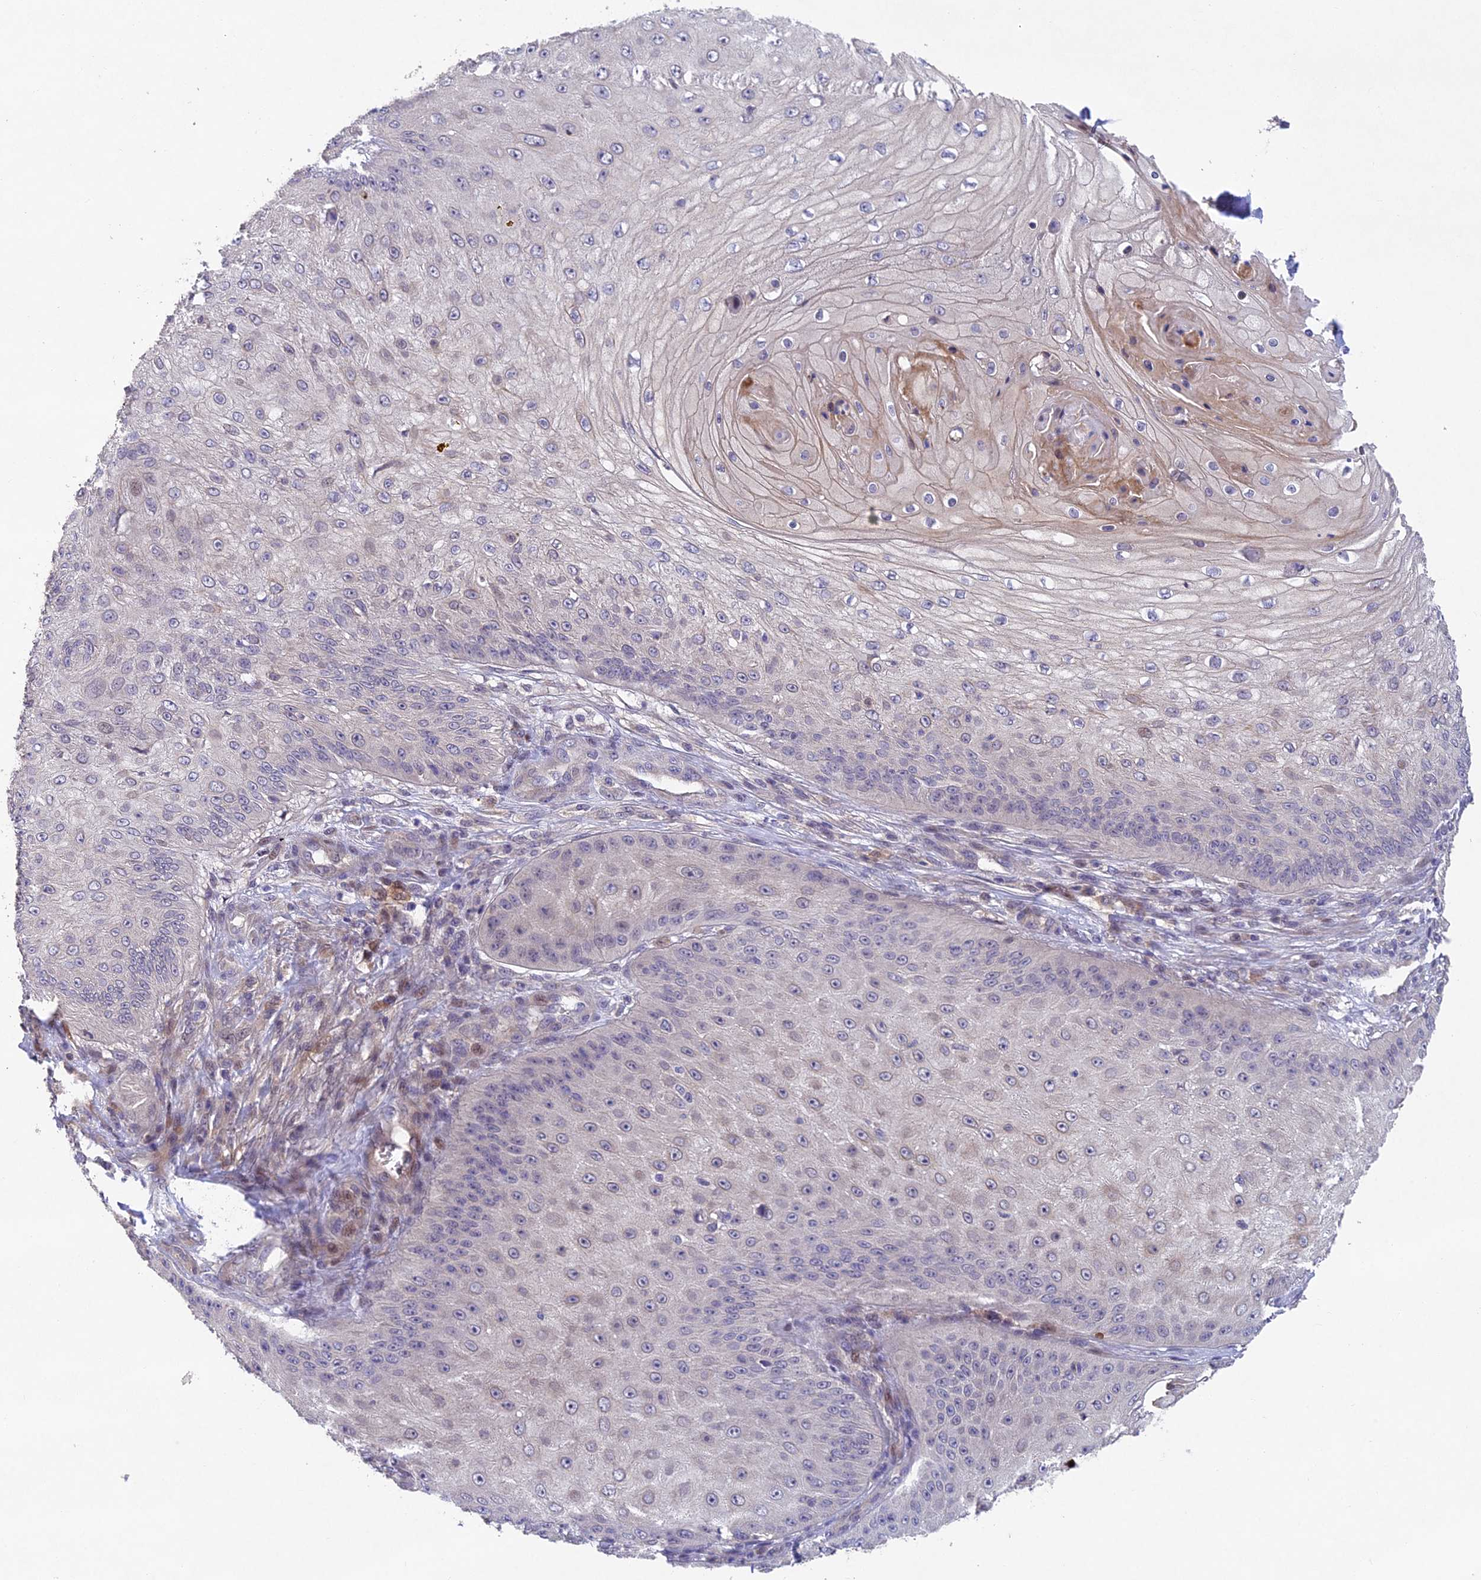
{"staining": {"intensity": "negative", "quantity": "none", "location": "none"}, "tissue": "skin cancer", "cell_type": "Tumor cells", "image_type": "cancer", "snomed": [{"axis": "morphology", "description": "Squamous cell carcinoma, NOS"}, {"axis": "topography", "description": "Skin"}], "caption": "Immunohistochemistry (IHC) histopathology image of neoplastic tissue: skin cancer (squamous cell carcinoma) stained with DAB reveals no significant protein expression in tumor cells. (Immunohistochemistry, brightfield microscopy, high magnification).", "gene": "NSMCE1", "patient": {"sex": "male", "age": 70}}